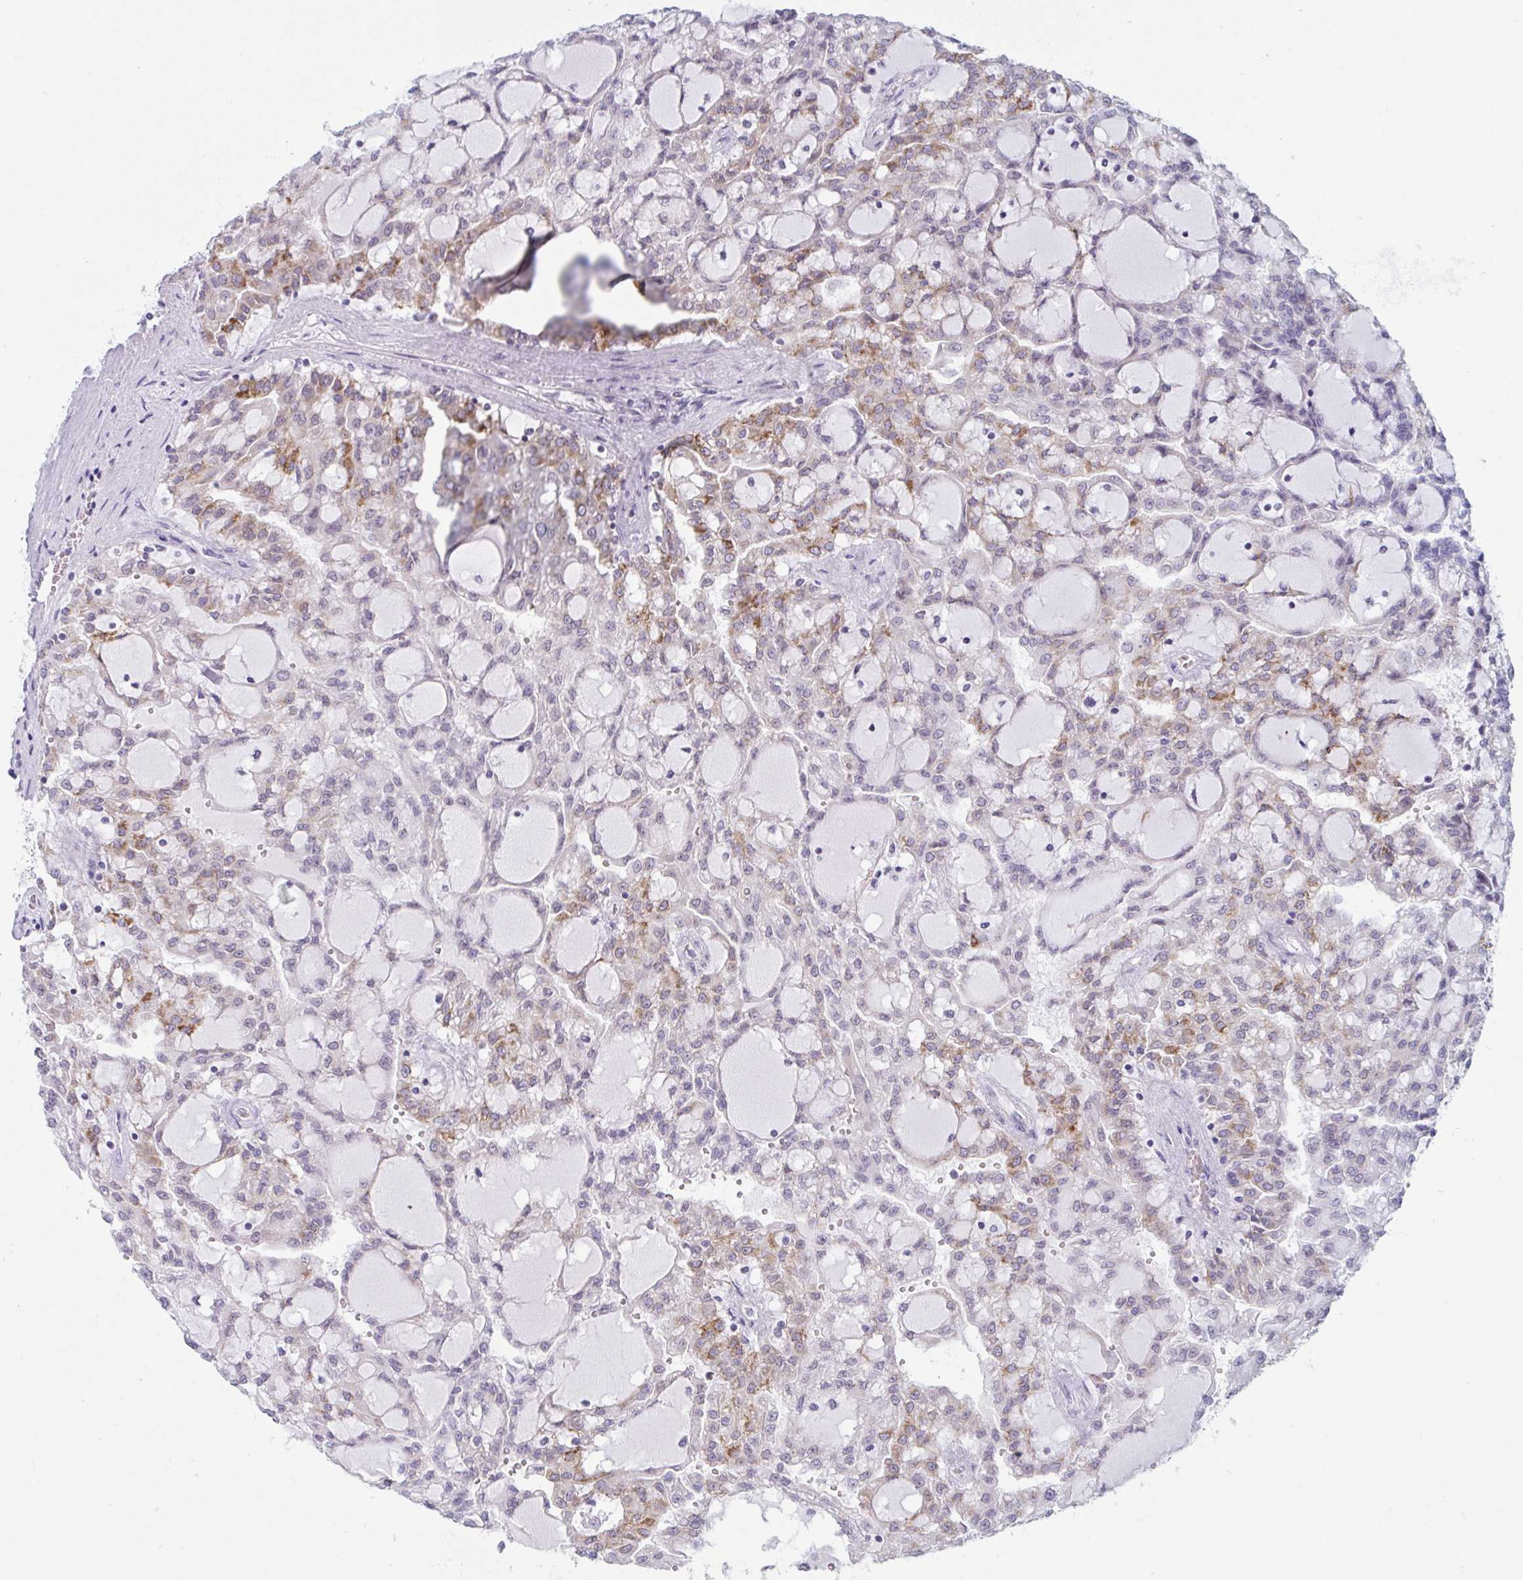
{"staining": {"intensity": "moderate", "quantity": "<25%", "location": "cytoplasmic/membranous"}, "tissue": "renal cancer", "cell_type": "Tumor cells", "image_type": "cancer", "snomed": [{"axis": "morphology", "description": "Adenocarcinoma, NOS"}, {"axis": "topography", "description": "Kidney"}], "caption": "Protein staining reveals moderate cytoplasmic/membranous positivity in approximately <25% of tumor cells in renal adenocarcinoma. (brown staining indicates protein expression, while blue staining denotes nuclei).", "gene": "TANK", "patient": {"sex": "male", "age": 63}}